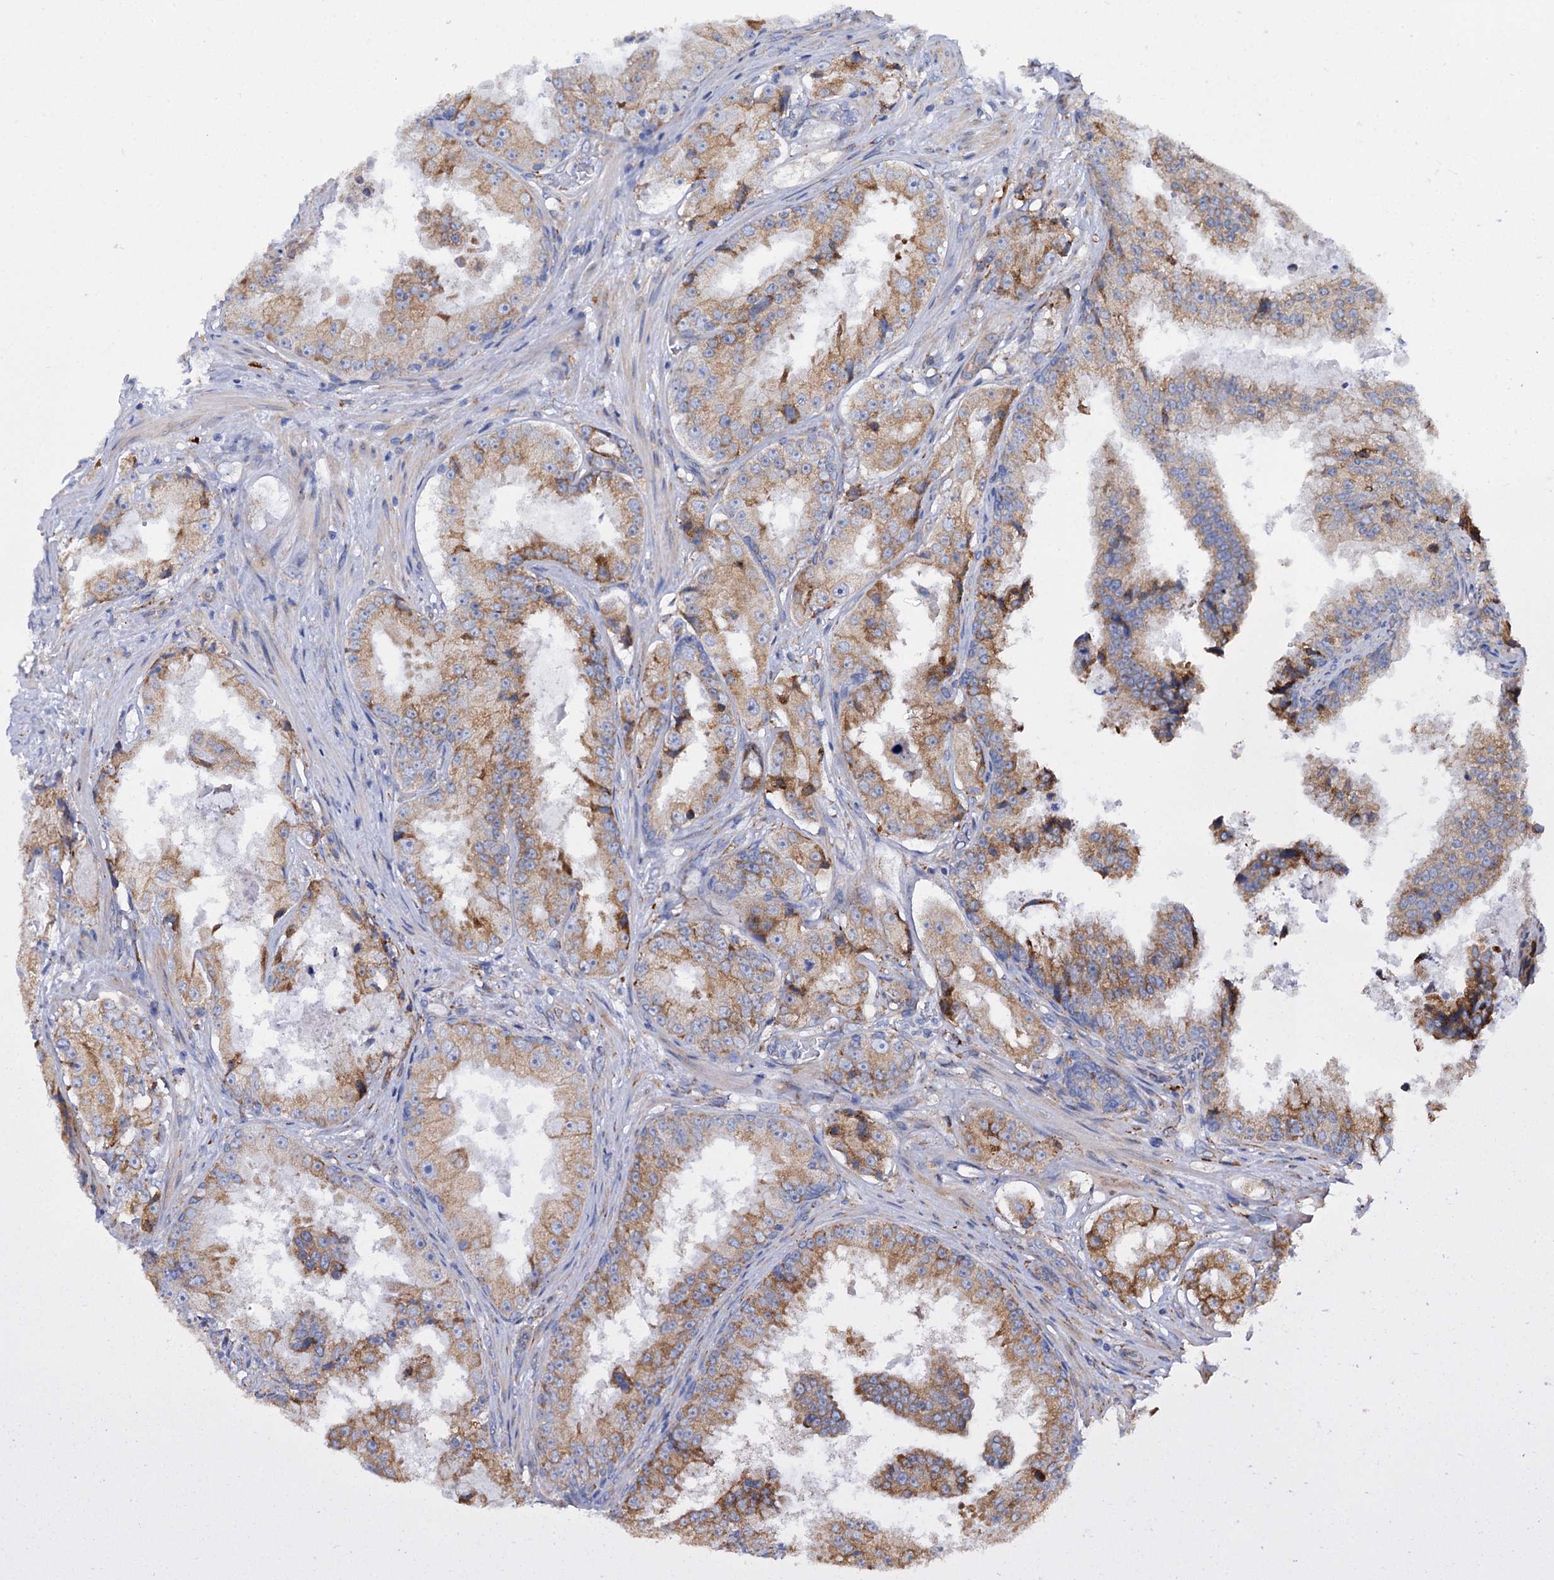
{"staining": {"intensity": "moderate", "quantity": ">75%", "location": "cytoplasmic/membranous"}, "tissue": "prostate cancer", "cell_type": "Tumor cells", "image_type": "cancer", "snomed": [{"axis": "morphology", "description": "Adenocarcinoma, High grade"}, {"axis": "topography", "description": "Prostate"}], "caption": "A brown stain labels moderate cytoplasmic/membranous positivity of a protein in human prostate high-grade adenocarcinoma tumor cells. Using DAB (3,3'-diaminobenzidine) (brown) and hematoxylin (blue) stains, captured at high magnification using brightfield microscopy.", "gene": "SHE", "patient": {"sex": "male", "age": 73}}